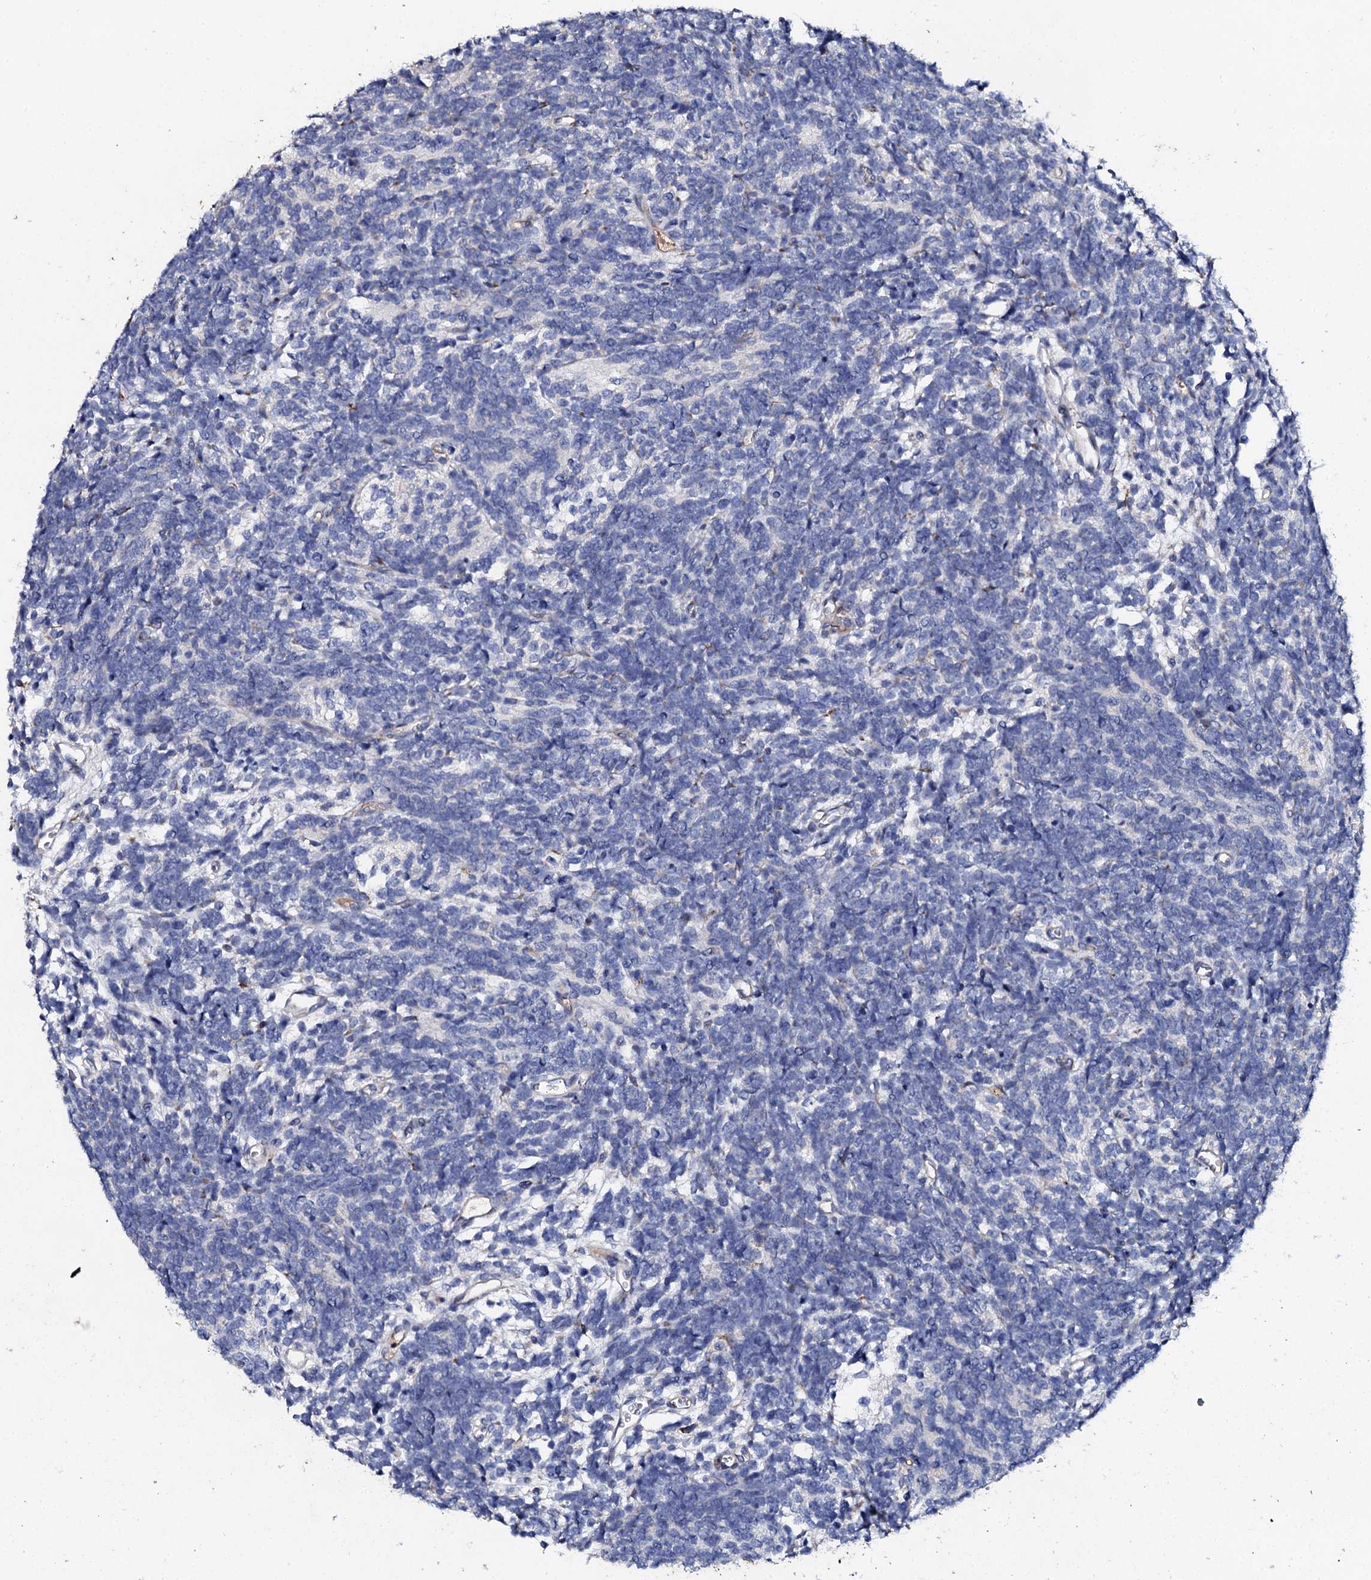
{"staining": {"intensity": "negative", "quantity": "none", "location": "none"}, "tissue": "glioma", "cell_type": "Tumor cells", "image_type": "cancer", "snomed": [{"axis": "morphology", "description": "Glioma, malignant, Low grade"}, {"axis": "topography", "description": "Brain"}], "caption": "IHC of glioma exhibits no staining in tumor cells.", "gene": "DBX1", "patient": {"sex": "female", "age": 1}}